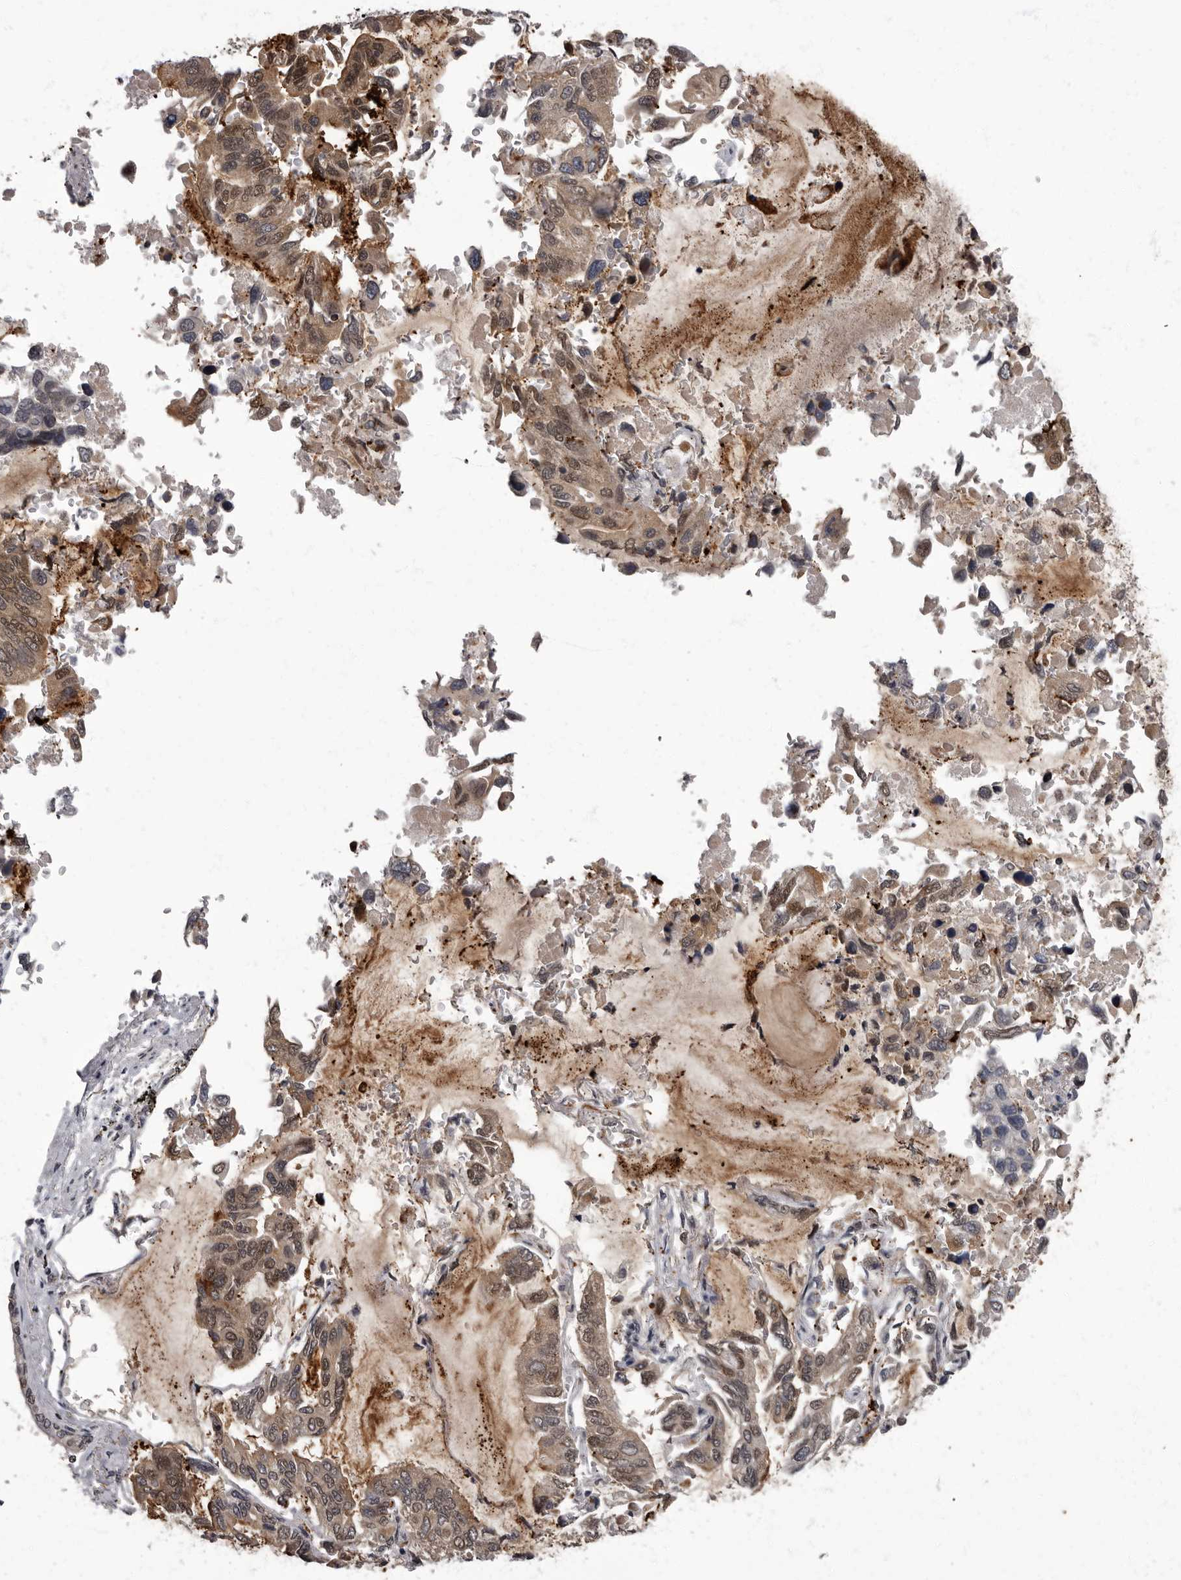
{"staining": {"intensity": "moderate", "quantity": "25%-75%", "location": "cytoplasmic/membranous,nuclear"}, "tissue": "lung cancer", "cell_type": "Tumor cells", "image_type": "cancer", "snomed": [{"axis": "morphology", "description": "Adenocarcinoma, NOS"}, {"axis": "topography", "description": "Lung"}], "caption": "Lung cancer (adenocarcinoma) was stained to show a protein in brown. There is medium levels of moderate cytoplasmic/membranous and nuclear expression in about 25%-75% of tumor cells. The staining was performed using DAB (3,3'-diaminobenzidine) to visualize the protein expression in brown, while the nuclei were stained in blue with hematoxylin (Magnification: 20x).", "gene": "C1orf50", "patient": {"sex": "male", "age": 64}}